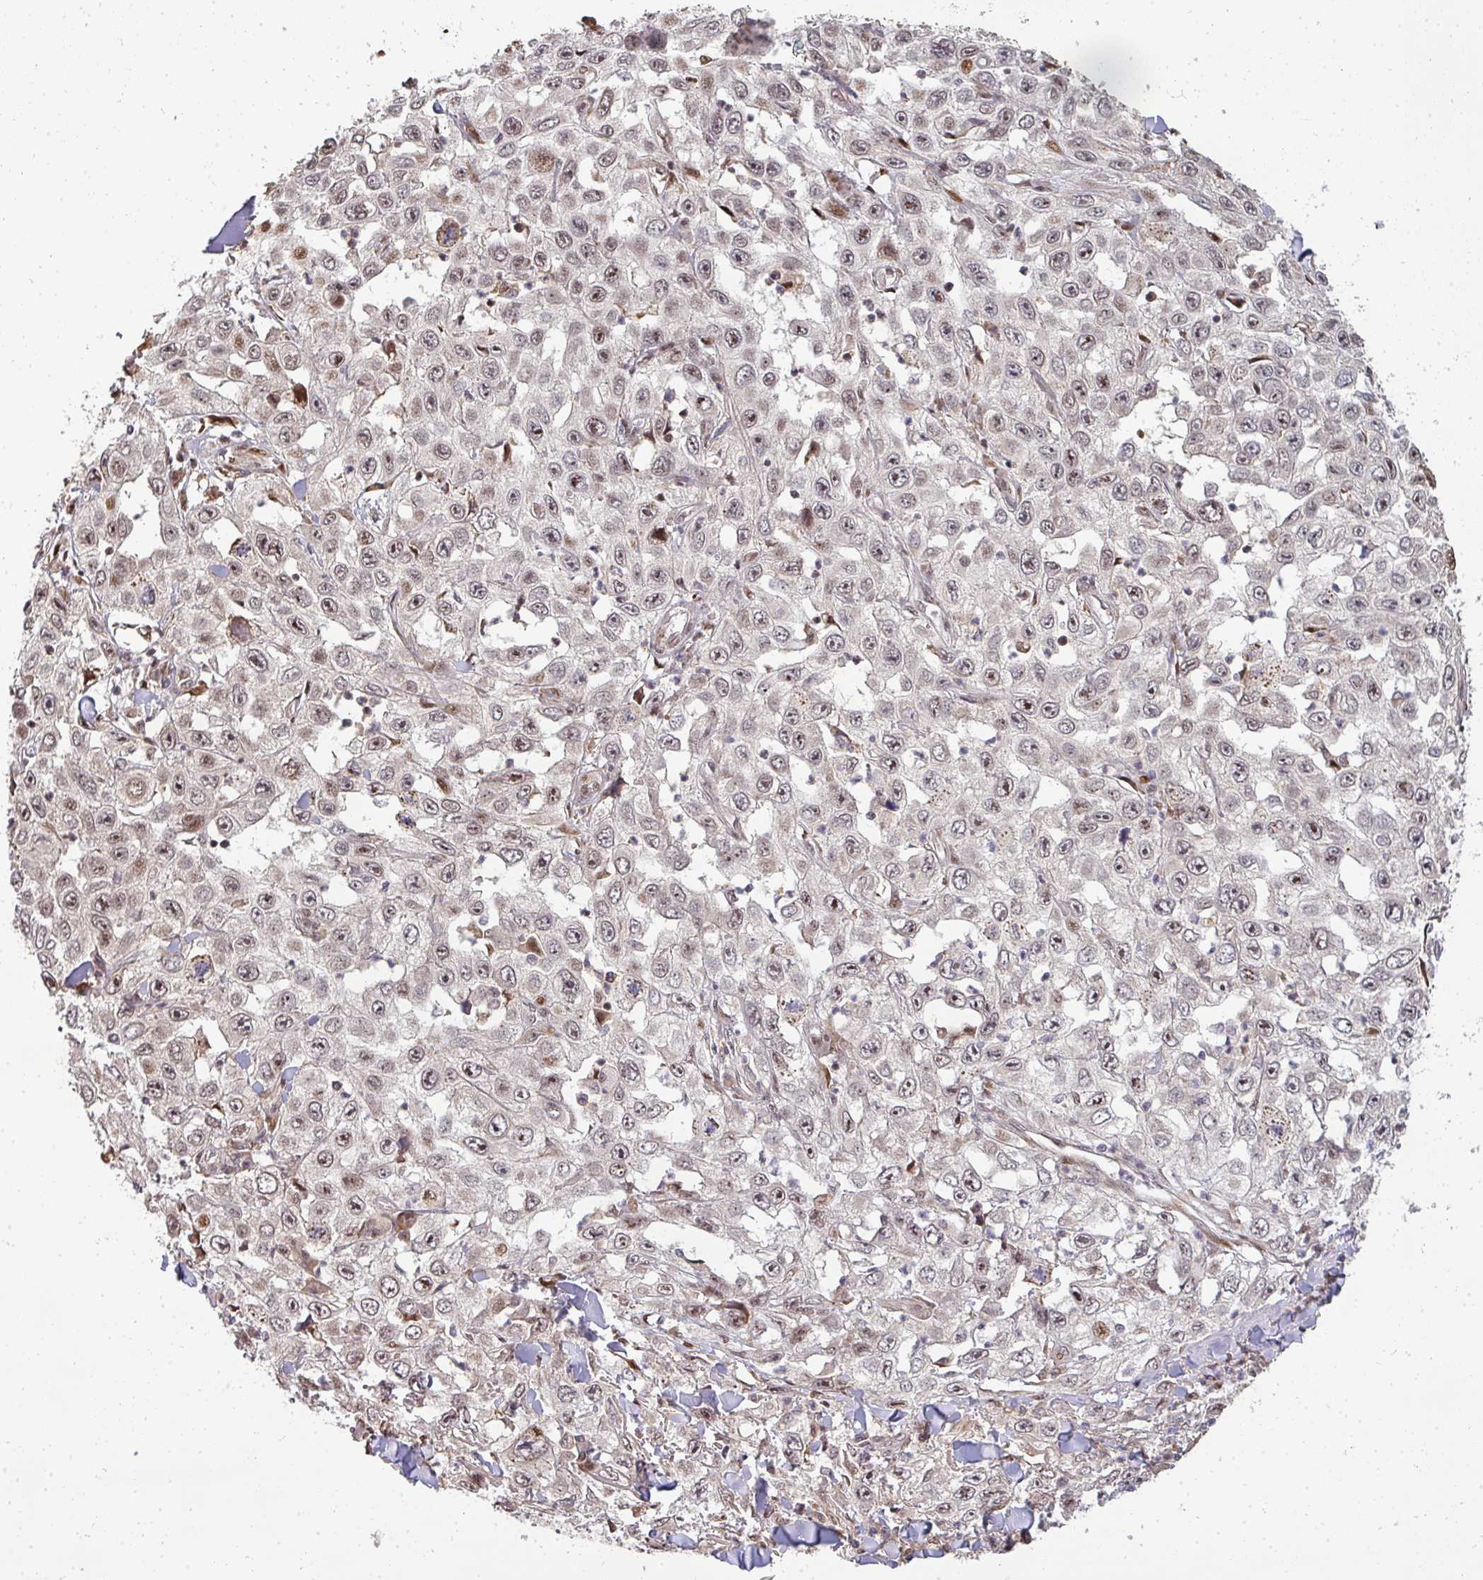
{"staining": {"intensity": "moderate", "quantity": "25%-75%", "location": "nuclear"}, "tissue": "skin cancer", "cell_type": "Tumor cells", "image_type": "cancer", "snomed": [{"axis": "morphology", "description": "Squamous cell carcinoma, NOS"}, {"axis": "topography", "description": "Skin"}], "caption": "Approximately 25%-75% of tumor cells in skin cancer reveal moderate nuclear protein positivity as visualized by brown immunohistochemical staining.", "gene": "PATZ1", "patient": {"sex": "male", "age": 82}}